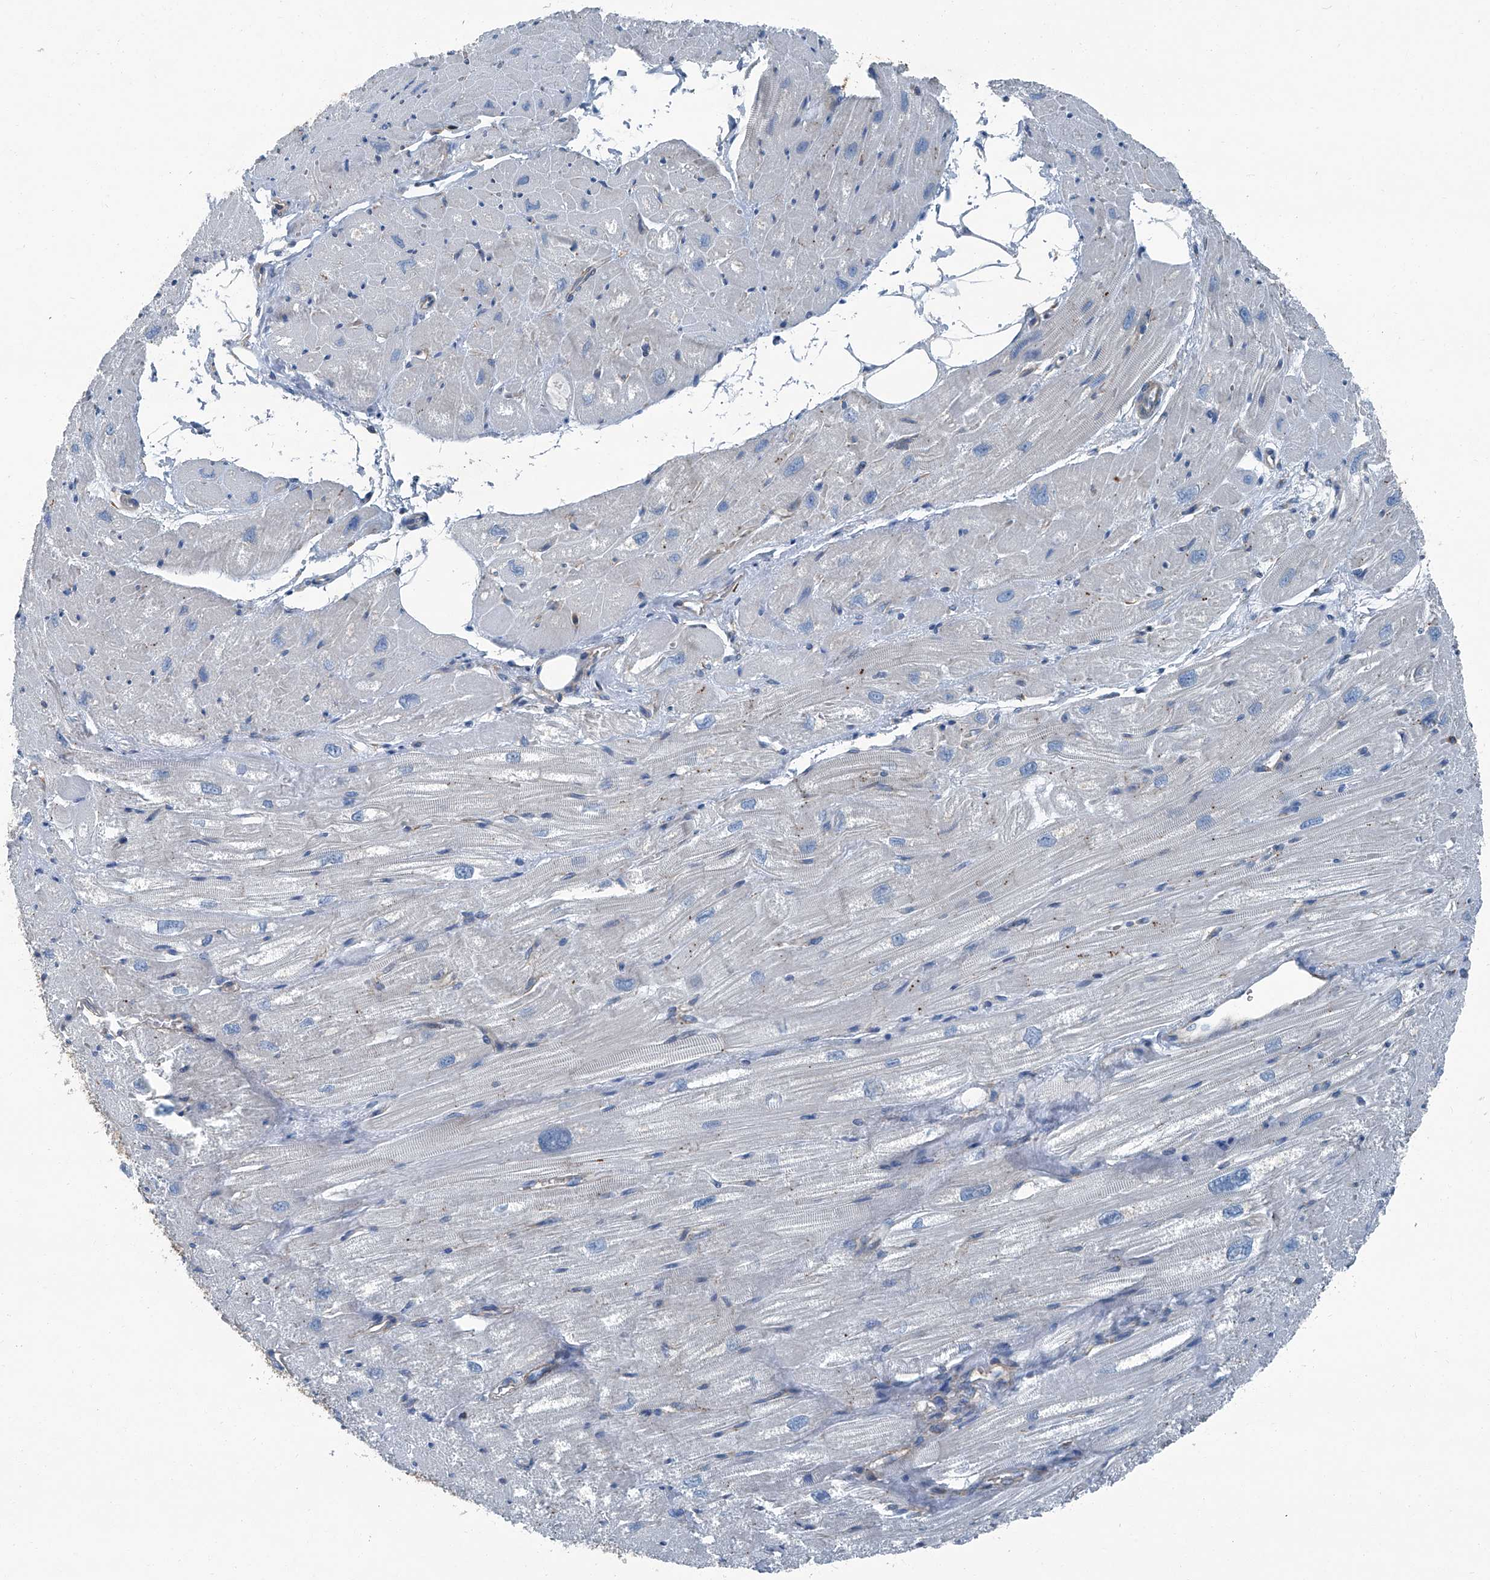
{"staining": {"intensity": "negative", "quantity": "none", "location": "none"}, "tissue": "heart muscle", "cell_type": "Cardiomyocytes", "image_type": "normal", "snomed": [{"axis": "morphology", "description": "Normal tissue, NOS"}, {"axis": "topography", "description": "Heart"}], "caption": "Immunohistochemistry of unremarkable heart muscle demonstrates no staining in cardiomyocytes.", "gene": "SEPTIN7", "patient": {"sex": "male", "age": 50}}